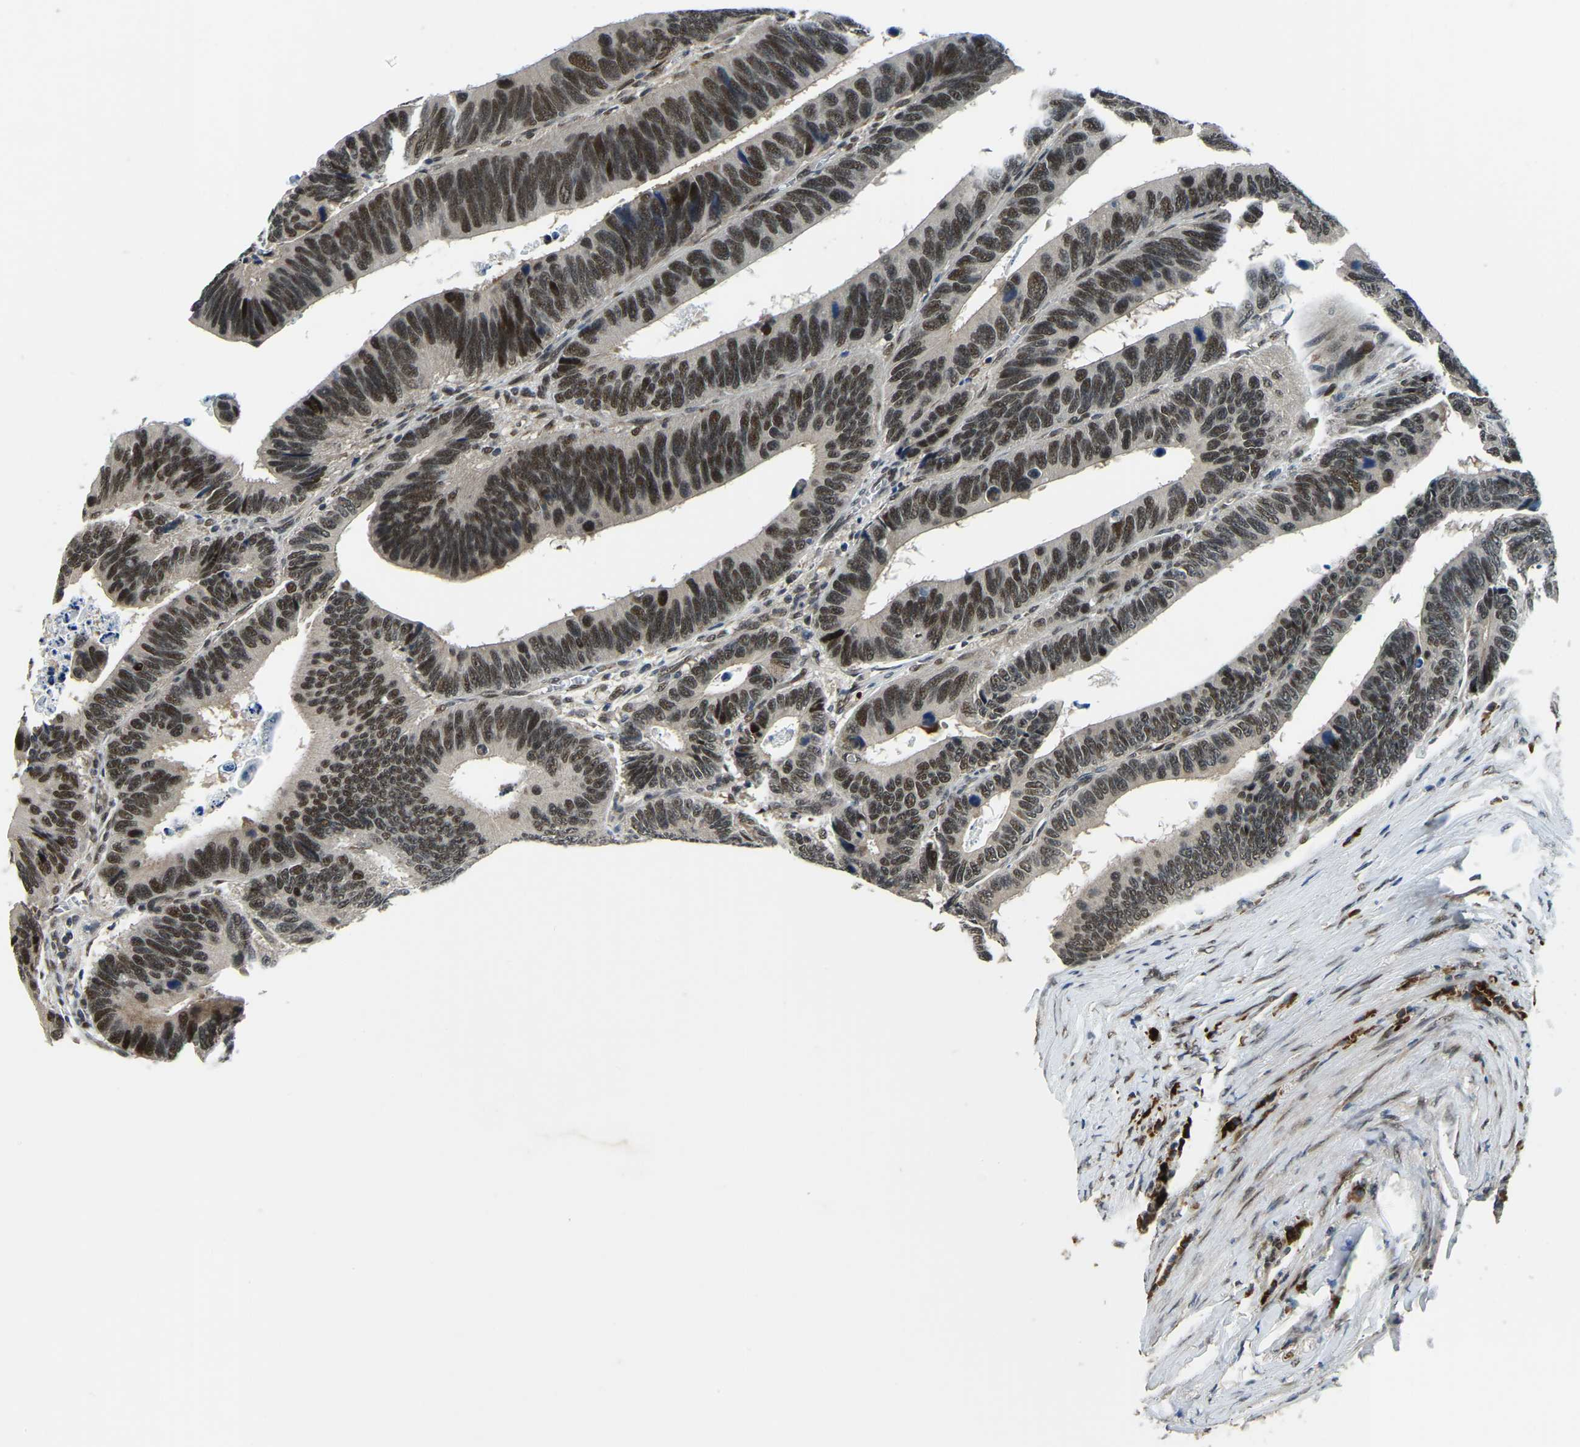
{"staining": {"intensity": "moderate", "quantity": ">75%", "location": "nuclear"}, "tissue": "colorectal cancer", "cell_type": "Tumor cells", "image_type": "cancer", "snomed": [{"axis": "morphology", "description": "Adenocarcinoma, NOS"}, {"axis": "topography", "description": "Colon"}], "caption": "There is medium levels of moderate nuclear staining in tumor cells of colorectal cancer, as demonstrated by immunohistochemical staining (brown color).", "gene": "ING2", "patient": {"sex": "male", "age": 72}}